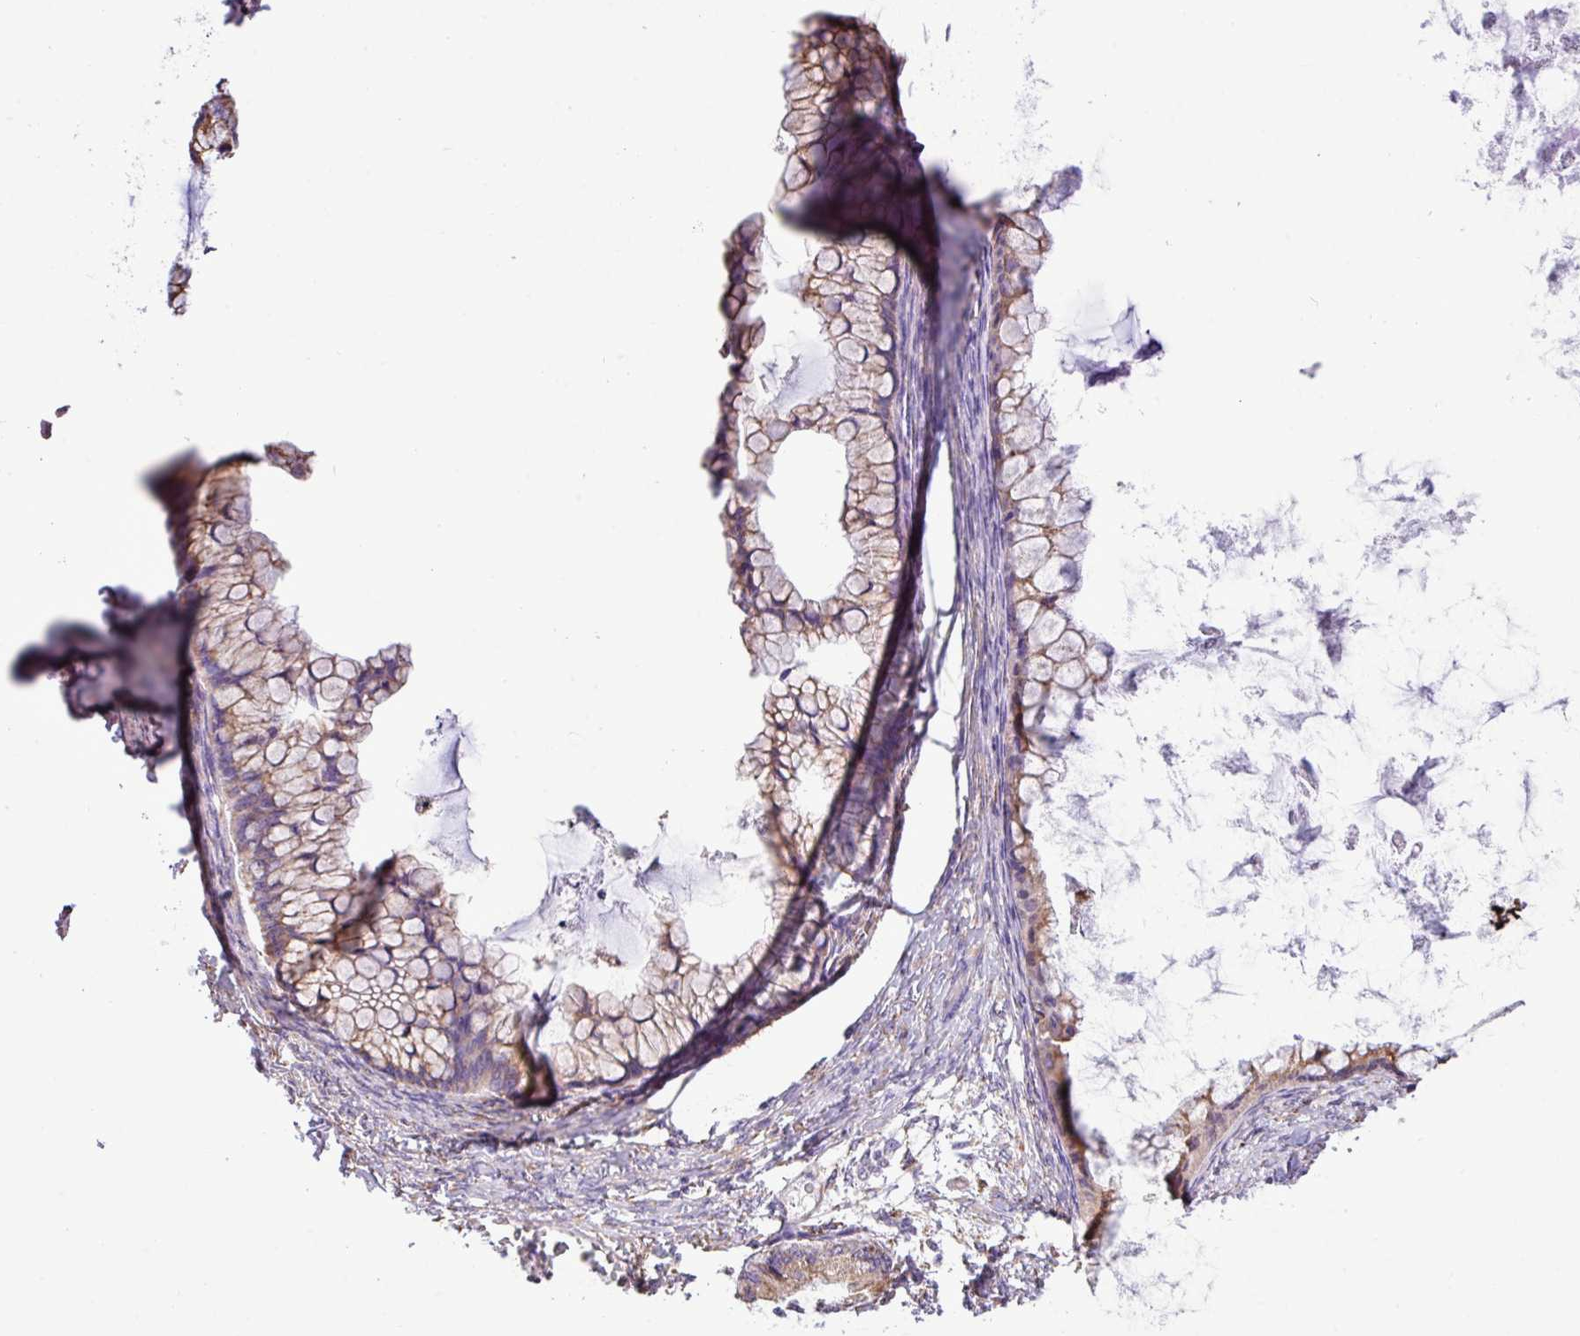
{"staining": {"intensity": "weak", "quantity": "25%-75%", "location": "cytoplasmic/membranous"}, "tissue": "ovarian cancer", "cell_type": "Tumor cells", "image_type": "cancer", "snomed": [{"axis": "morphology", "description": "Cystadenocarcinoma, mucinous, NOS"}, {"axis": "topography", "description": "Ovary"}], "caption": "Human ovarian cancer (mucinous cystadenocarcinoma) stained with a brown dye exhibits weak cytoplasmic/membranous positive expression in about 25%-75% of tumor cells.", "gene": "ZSCAN5A", "patient": {"sex": "female", "age": 35}}